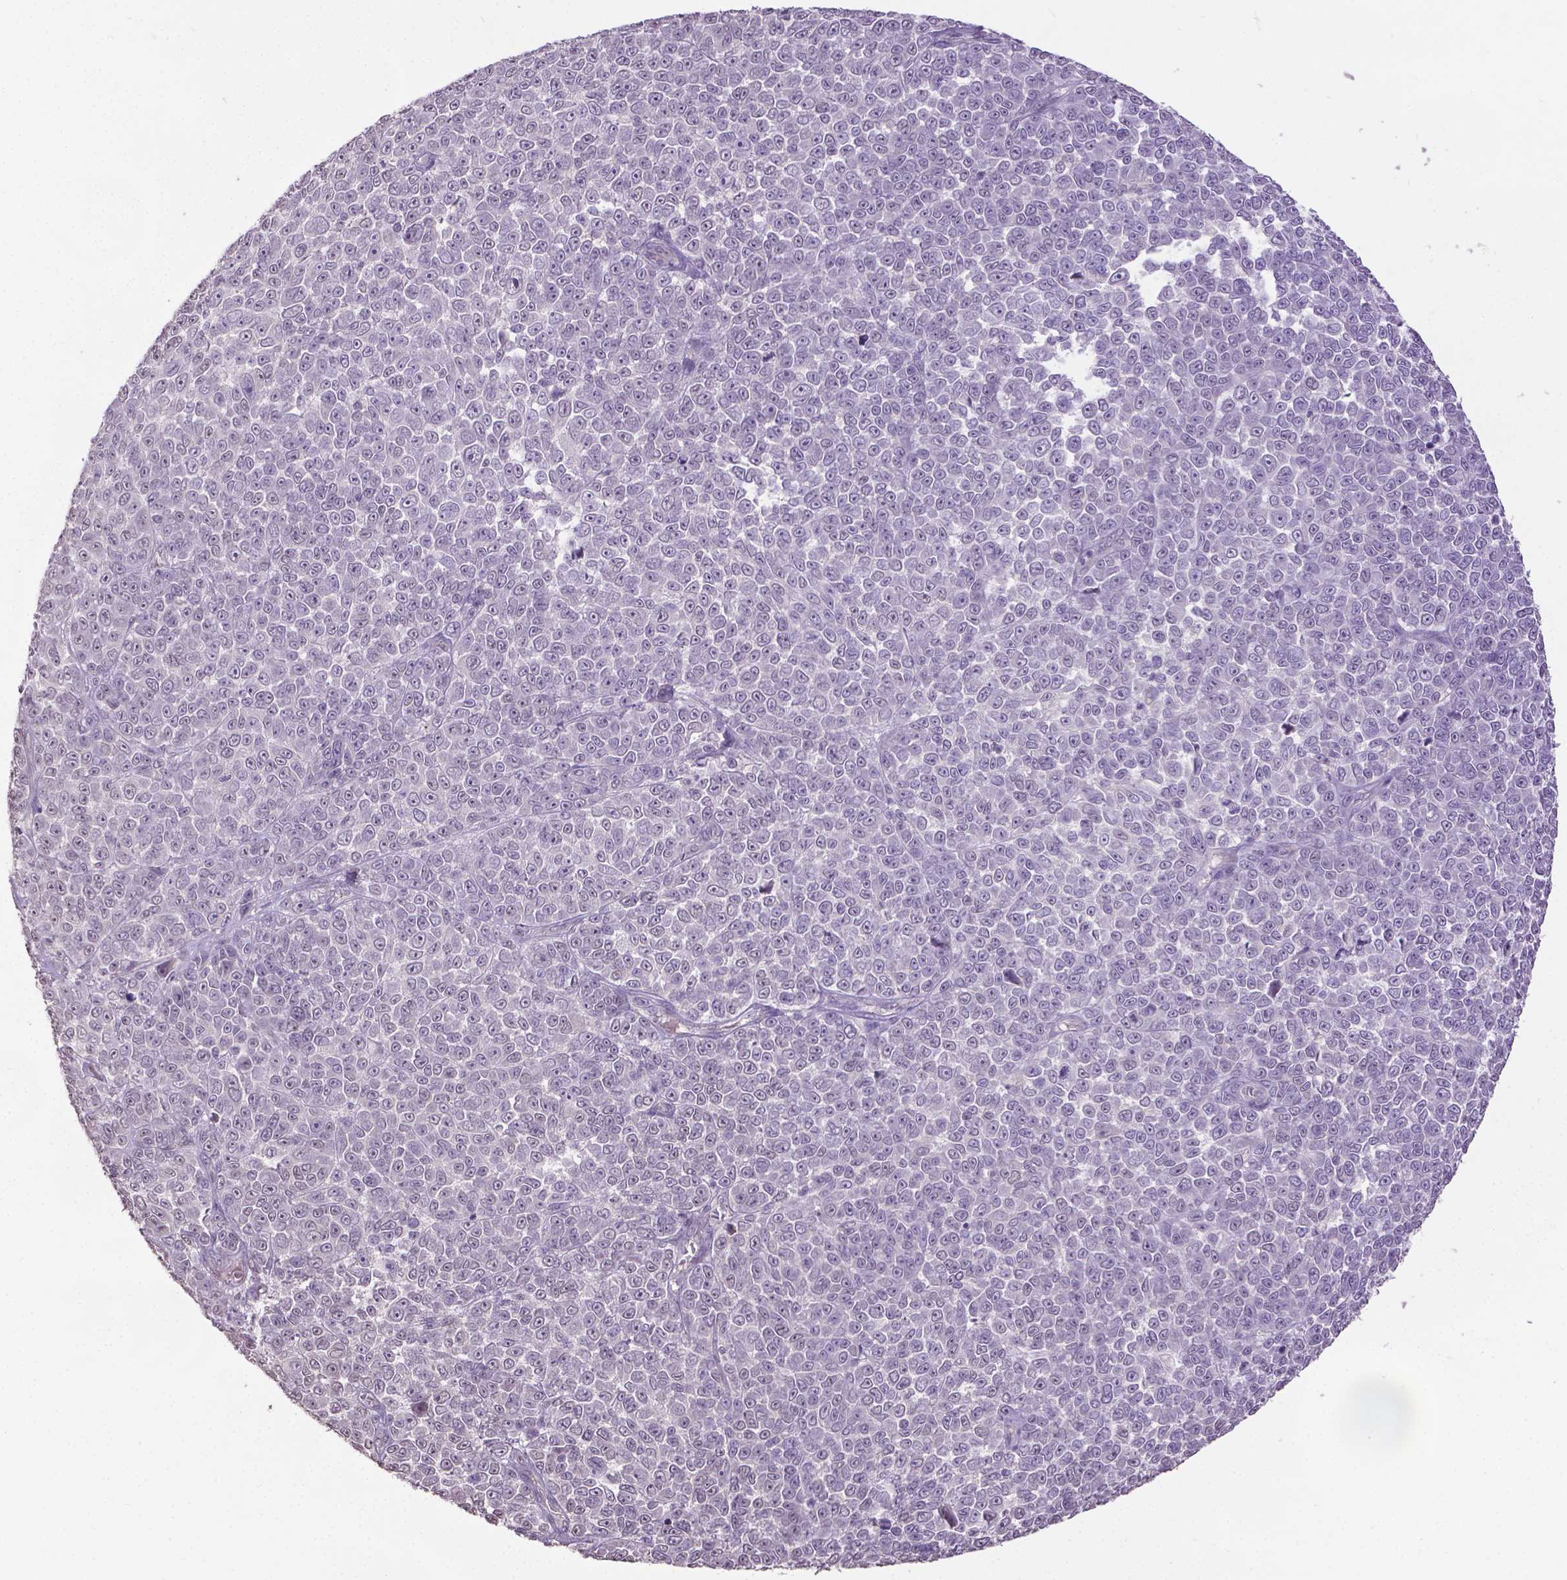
{"staining": {"intensity": "negative", "quantity": "none", "location": "none"}, "tissue": "melanoma", "cell_type": "Tumor cells", "image_type": "cancer", "snomed": [{"axis": "morphology", "description": "Malignant melanoma, NOS"}, {"axis": "topography", "description": "Skin"}], "caption": "This photomicrograph is of malignant melanoma stained with immunohistochemistry to label a protein in brown with the nuclei are counter-stained blue. There is no positivity in tumor cells.", "gene": "CPM", "patient": {"sex": "female", "age": 95}}